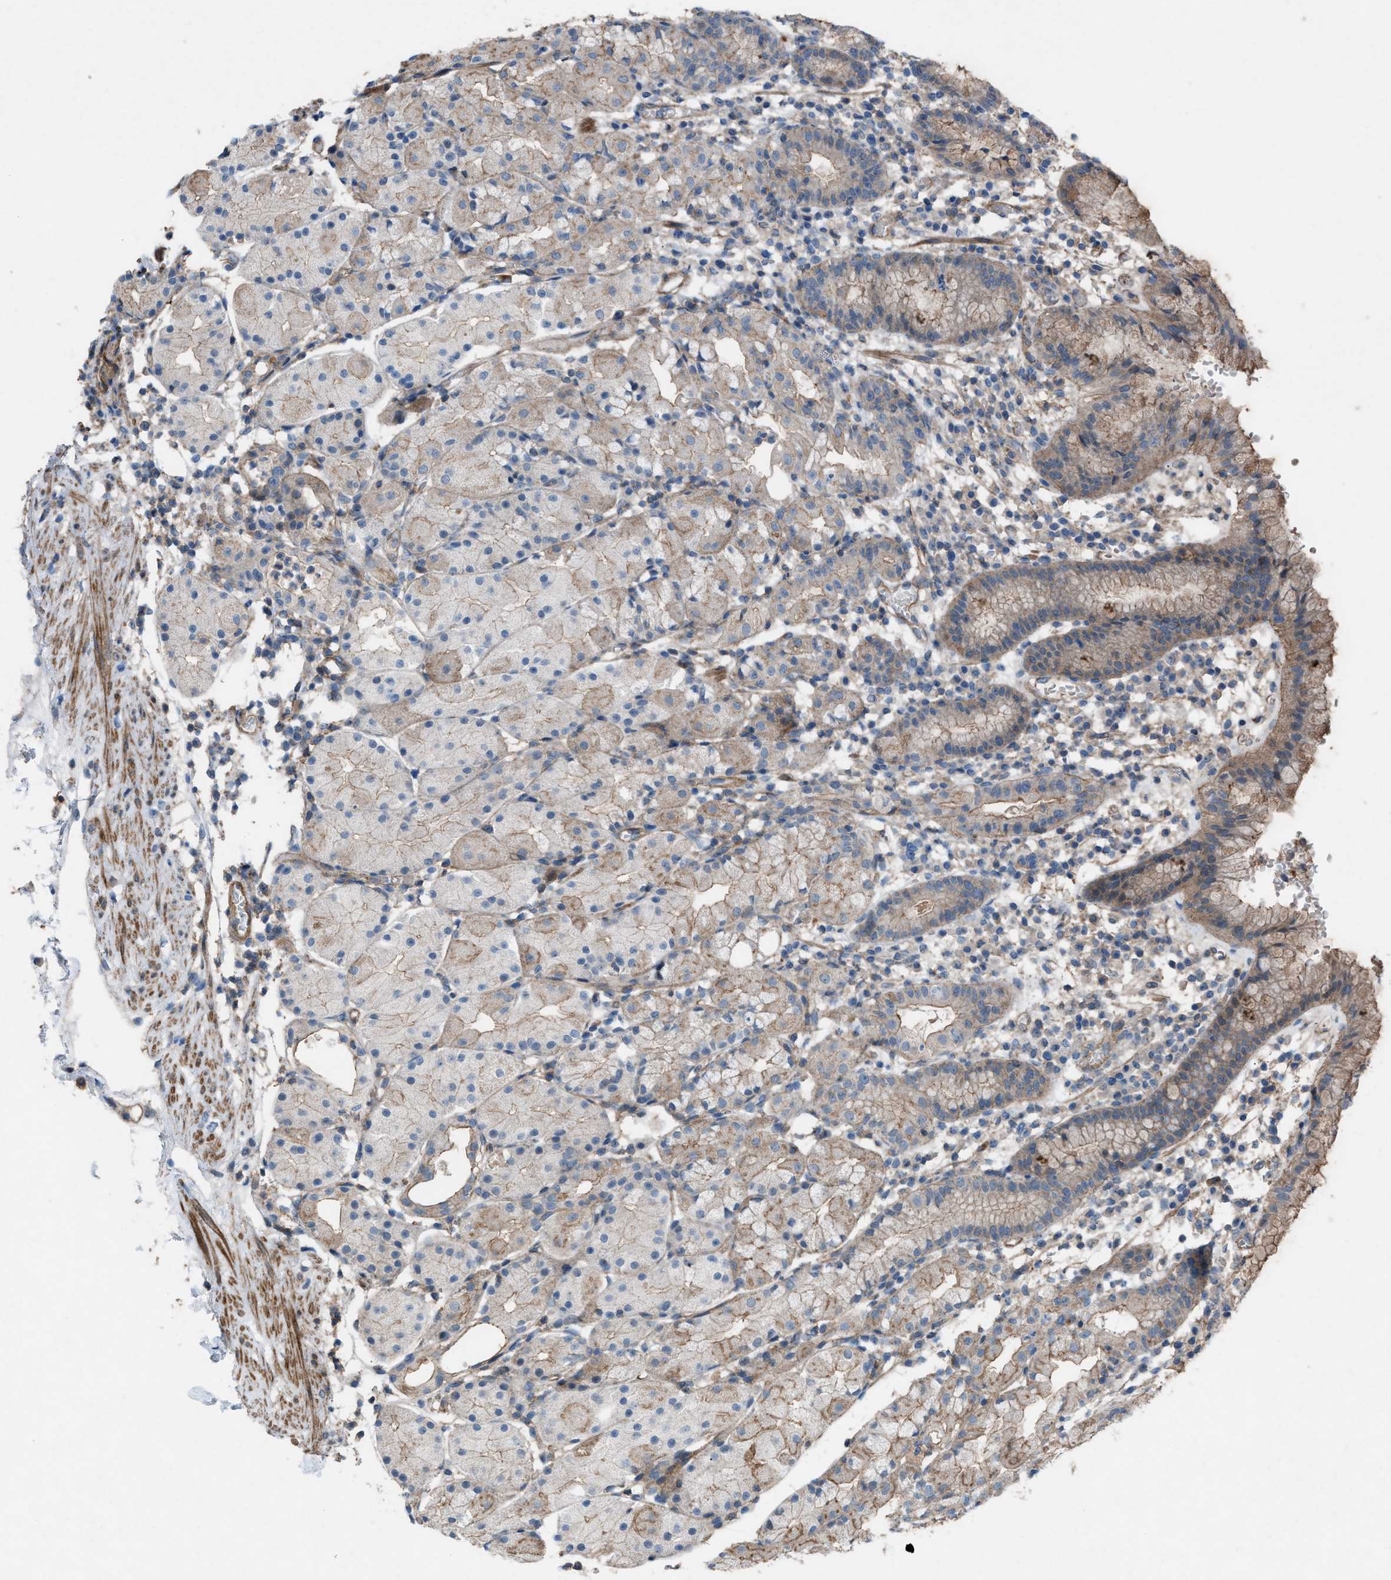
{"staining": {"intensity": "weak", "quantity": "25%-75%", "location": "cytoplasmic/membranous"}, "tissue": "stomach", "cell_type": "Glandular cells", "image_type": "normal", "snomed": [{"axis": "morphology", "description": "Normal tissue, NOS"}, {"axis": "topography", "description": "Stomach"}, {"axis": "topography", "description": "Stomach, lower"}], "caption": "The immunohistochemical stain labels weak cytoplasmic/membranous staining in glandular cells of benign stomach.", "gene": "NCK2", "patient": {"sex": "female", "age": 75}}